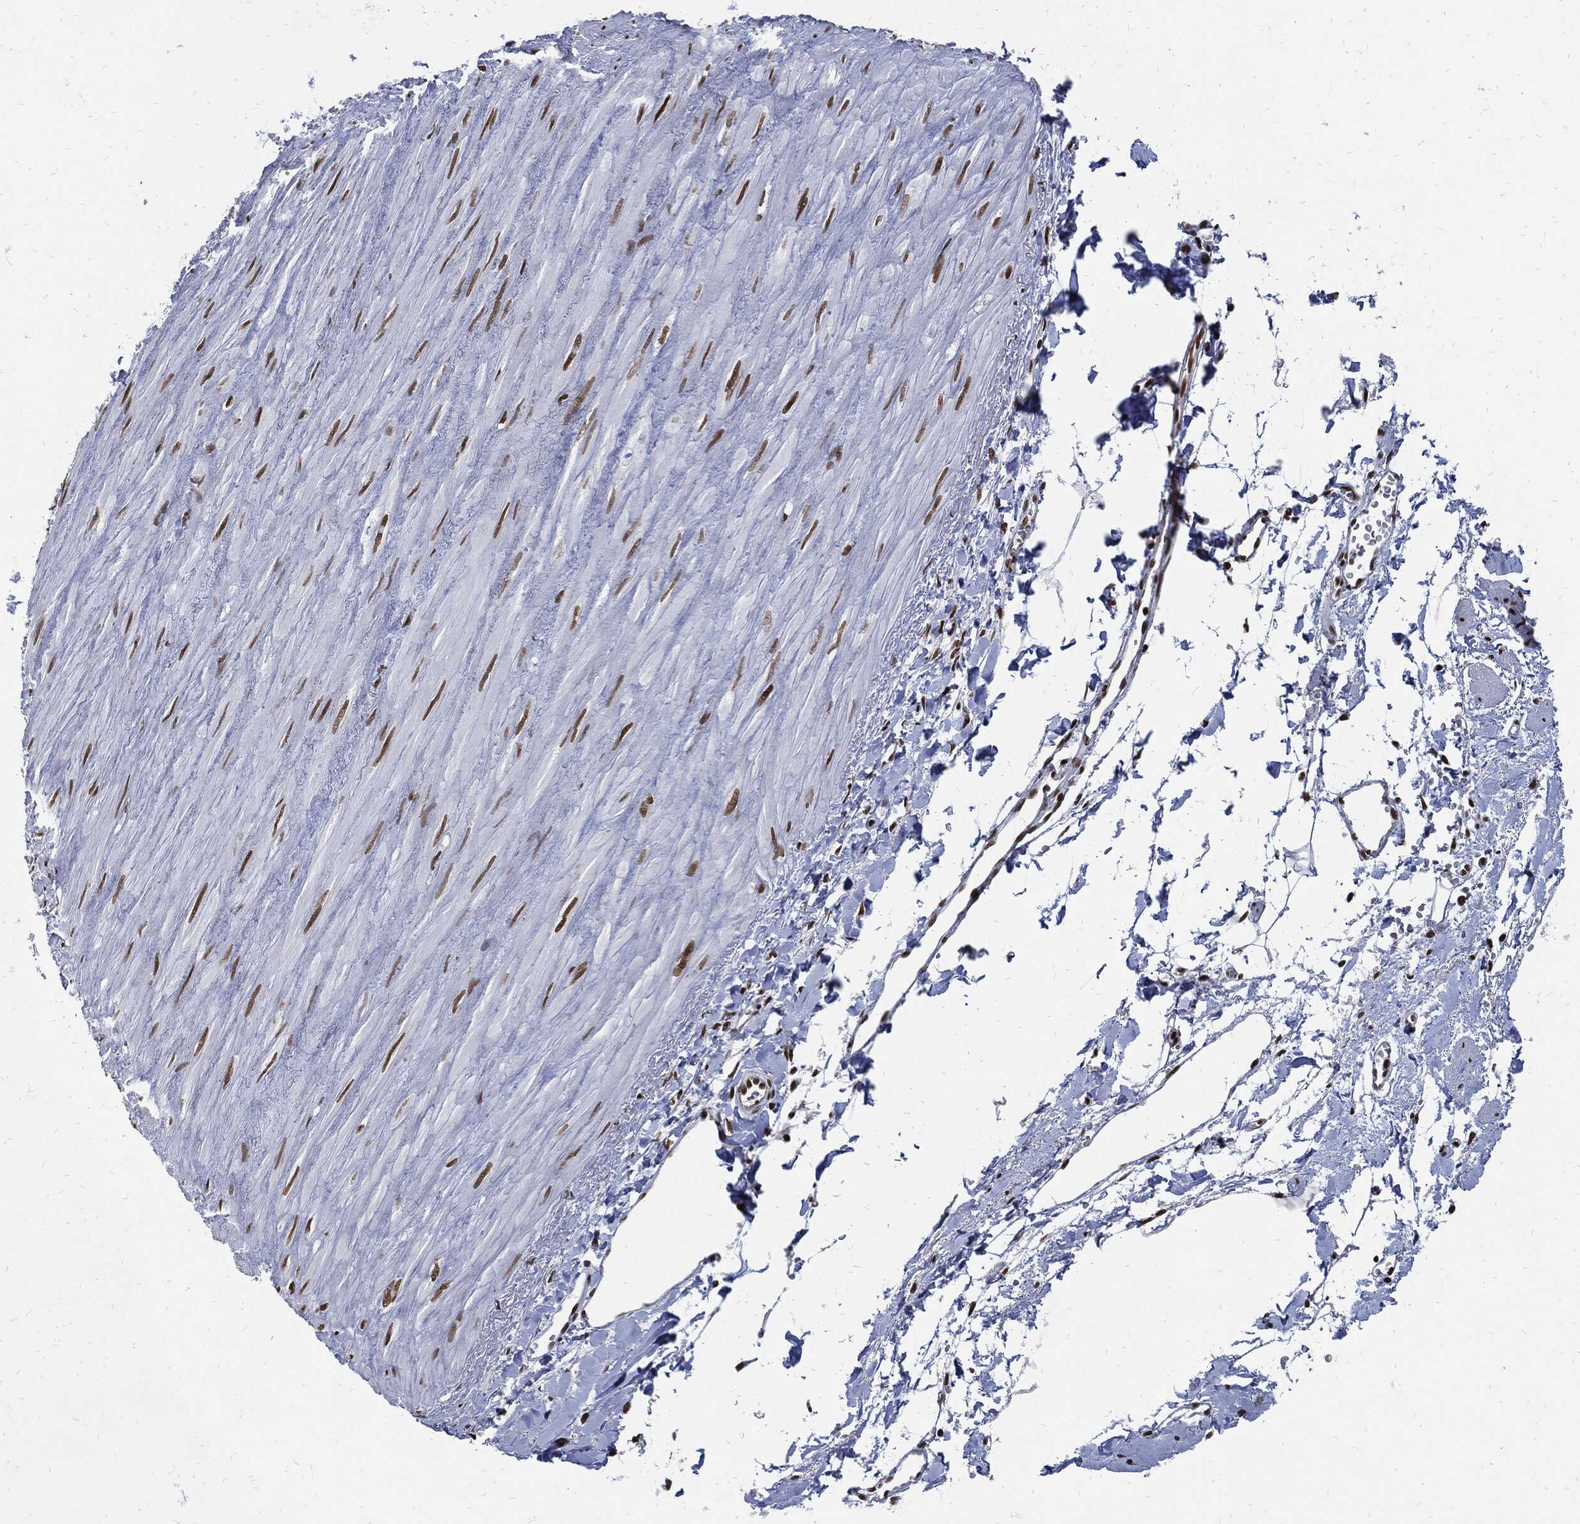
{"staining": {"intensity": "negative", "quantity": "none", "location": "none"}, "tissue": "soft tissue", "cell_type": "Fibroblasts", "image_type": "normal", "snomed": [{"axis": "morphology", "description": "Normal tissue, NOS"}, {"axis": "morphology", "description": "Adenocarcinoma, NOS"}, {"axis": "topography", "description": "Pancreas"}, {"axis": "topography", "description": "Peripheral nerve tissue"}], "caption": "A high-resolution photomicrograph shows immunohistochemistry staining of normal soft tissue, which displays no significant expression in fibroblasts.", "gene": "TERF2", "patient": {"sex": "male", "age": 61}}